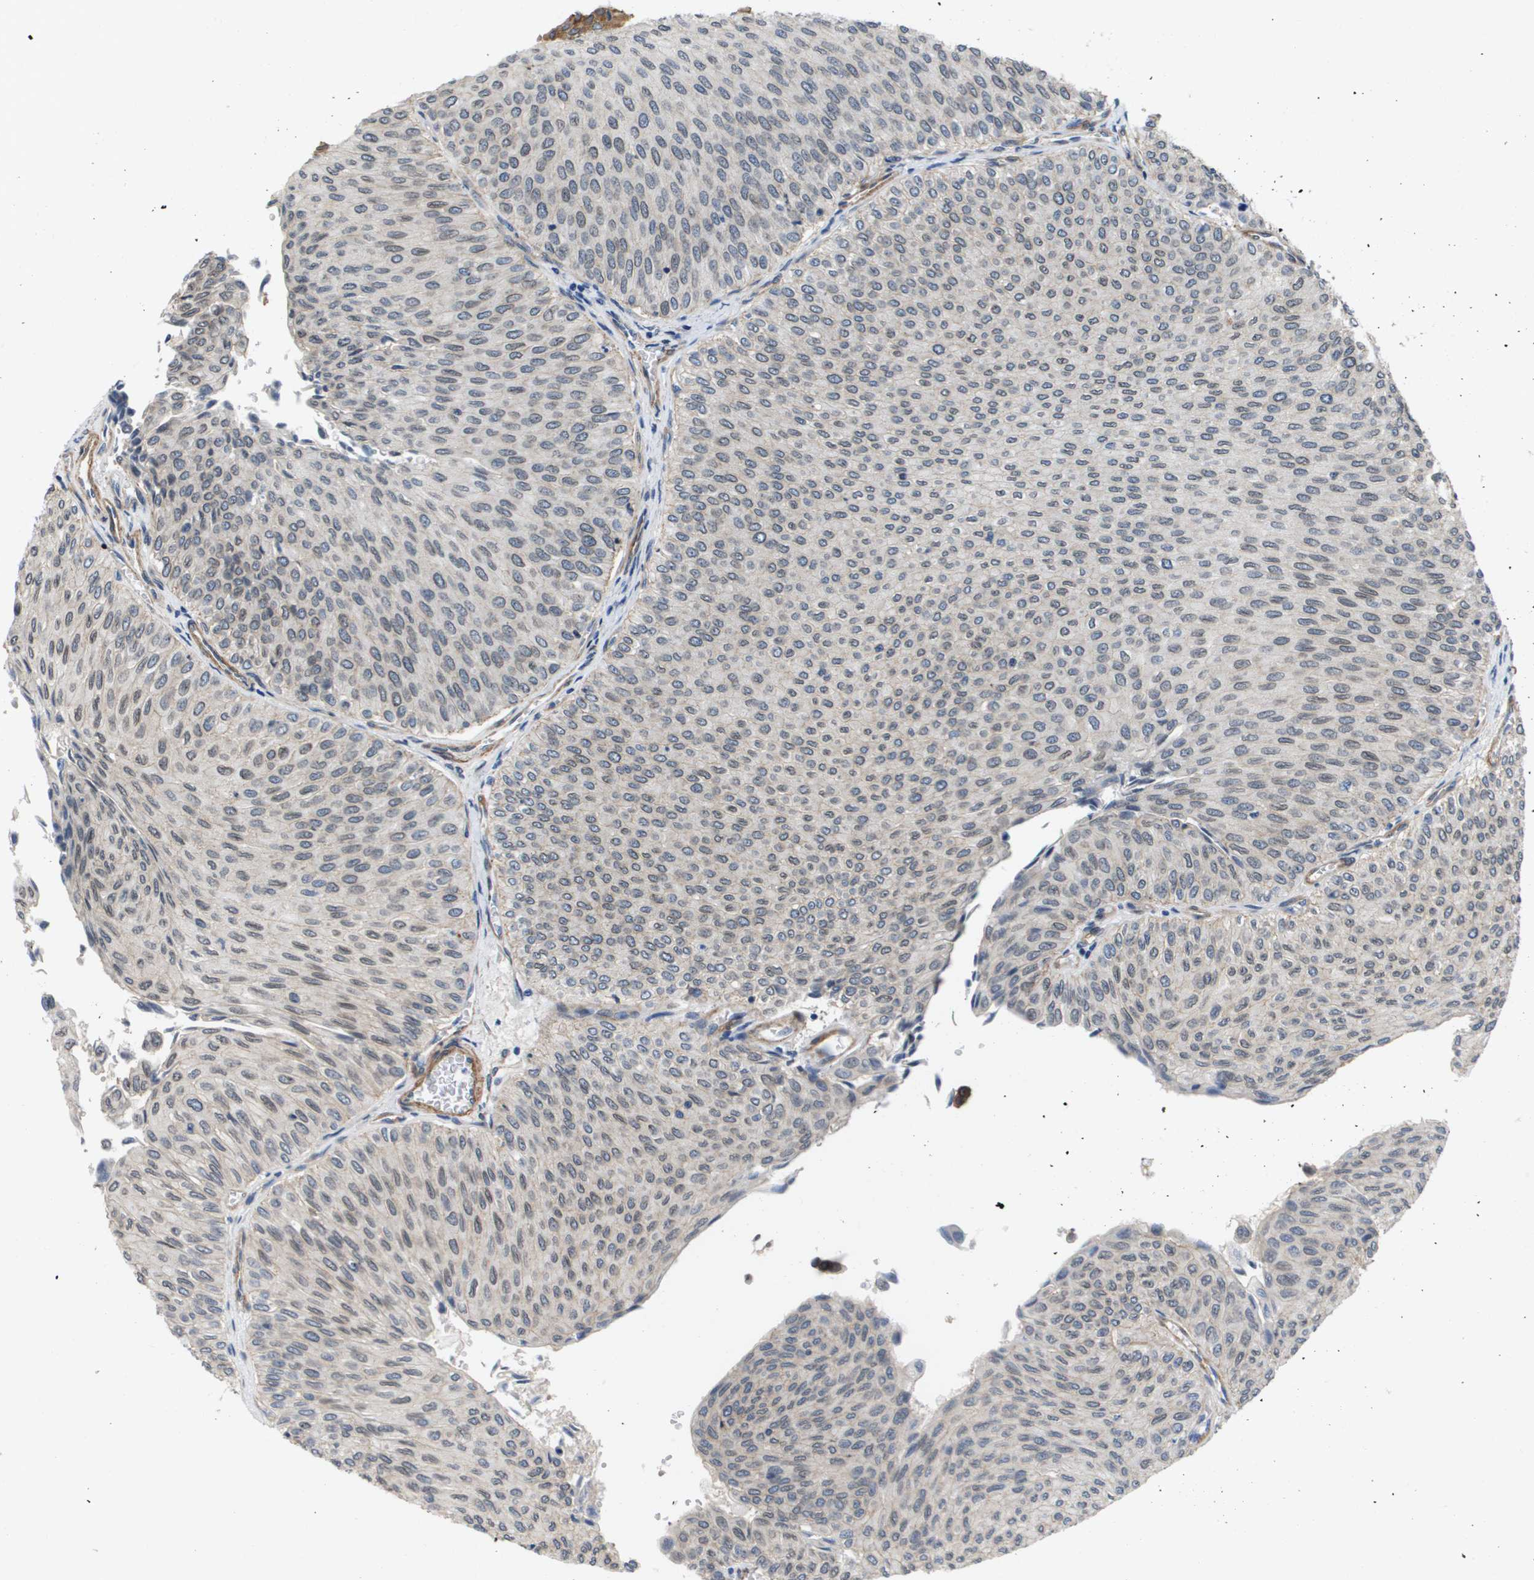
{"staining": {"intensity": "weak", "quantity": "25%-75%", "location": "cytoplasmic/membranous"}, "tissue": "urothelial cancer", "cell_type": "Tumor cells", "image_type": "cancer", "snomed": [{"axis": "morphology", "description": "Urothelial carcinoma, Low grade"}, {"axis": "topography", "description": "Urinary bladder"}], "caption": "Low-grade urothelial carcinoma tissue demonstrates weak cytoplasmic/membranous expression in approximately 25%-75% of tumor cells", "gene": "LPP", "patient": {"sex": "male", "age": 78}}